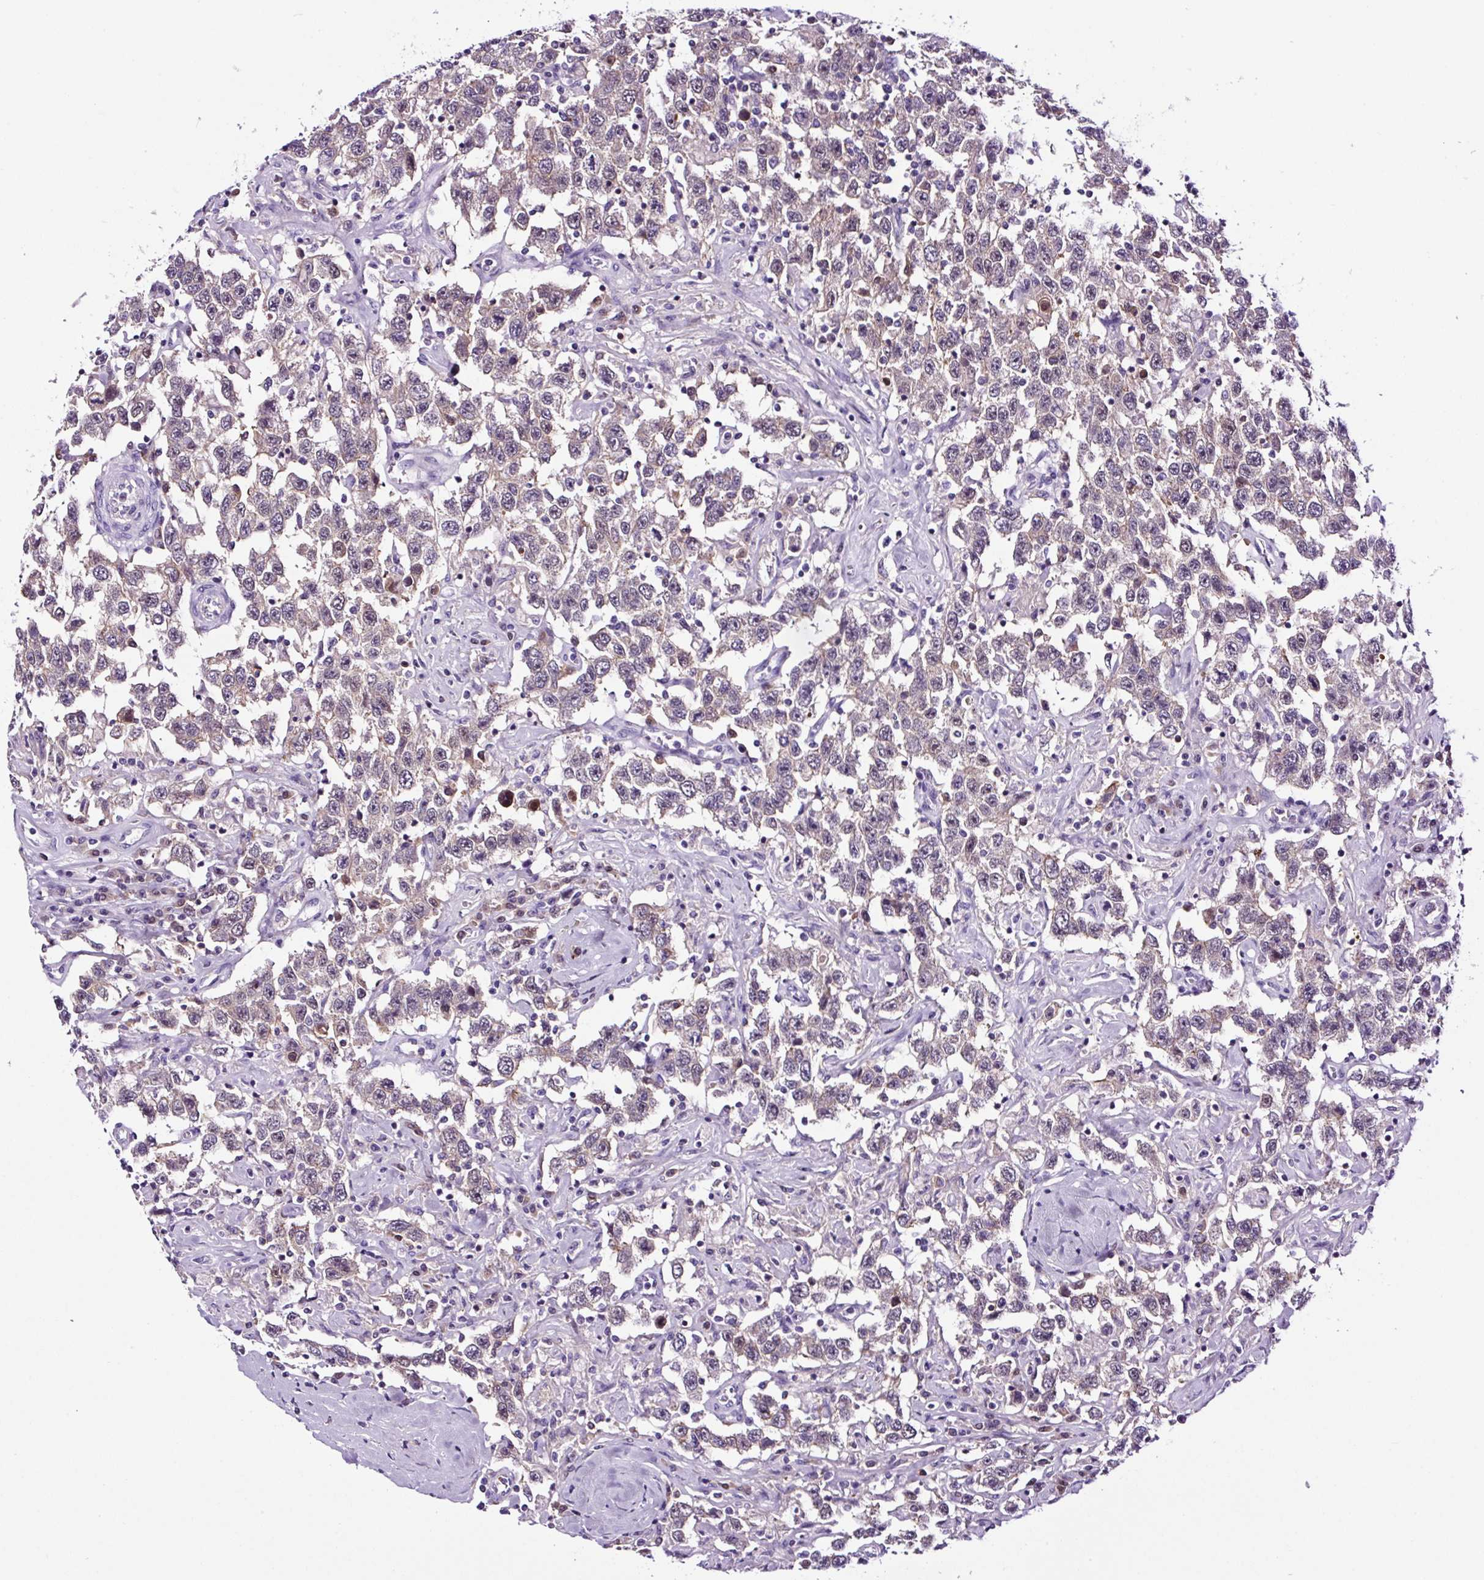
{"staining": {"intensity": "negative", "quantity": "none", "location": "none"}, "tissue": "testis cancer", "cell_type": "Tumor cells", "image_type": "cancer", "snomed": [{"axis": "morphology", "description": "Seminoma, NOS"}, {"axis": "topography", "description": "Testis"}], "caption": "Immunohistochemical staining of human seminoma (testis) demonstrates no significant staining in tumor cells. Brightfield microscopy of IHC stained with DAB (3,3'-diaminobenzidine) (brown) and hematoxylin (blue), captured at high magnification.", "gene": "TAFA3", "patient": {"sex": "male", "age": 41}}